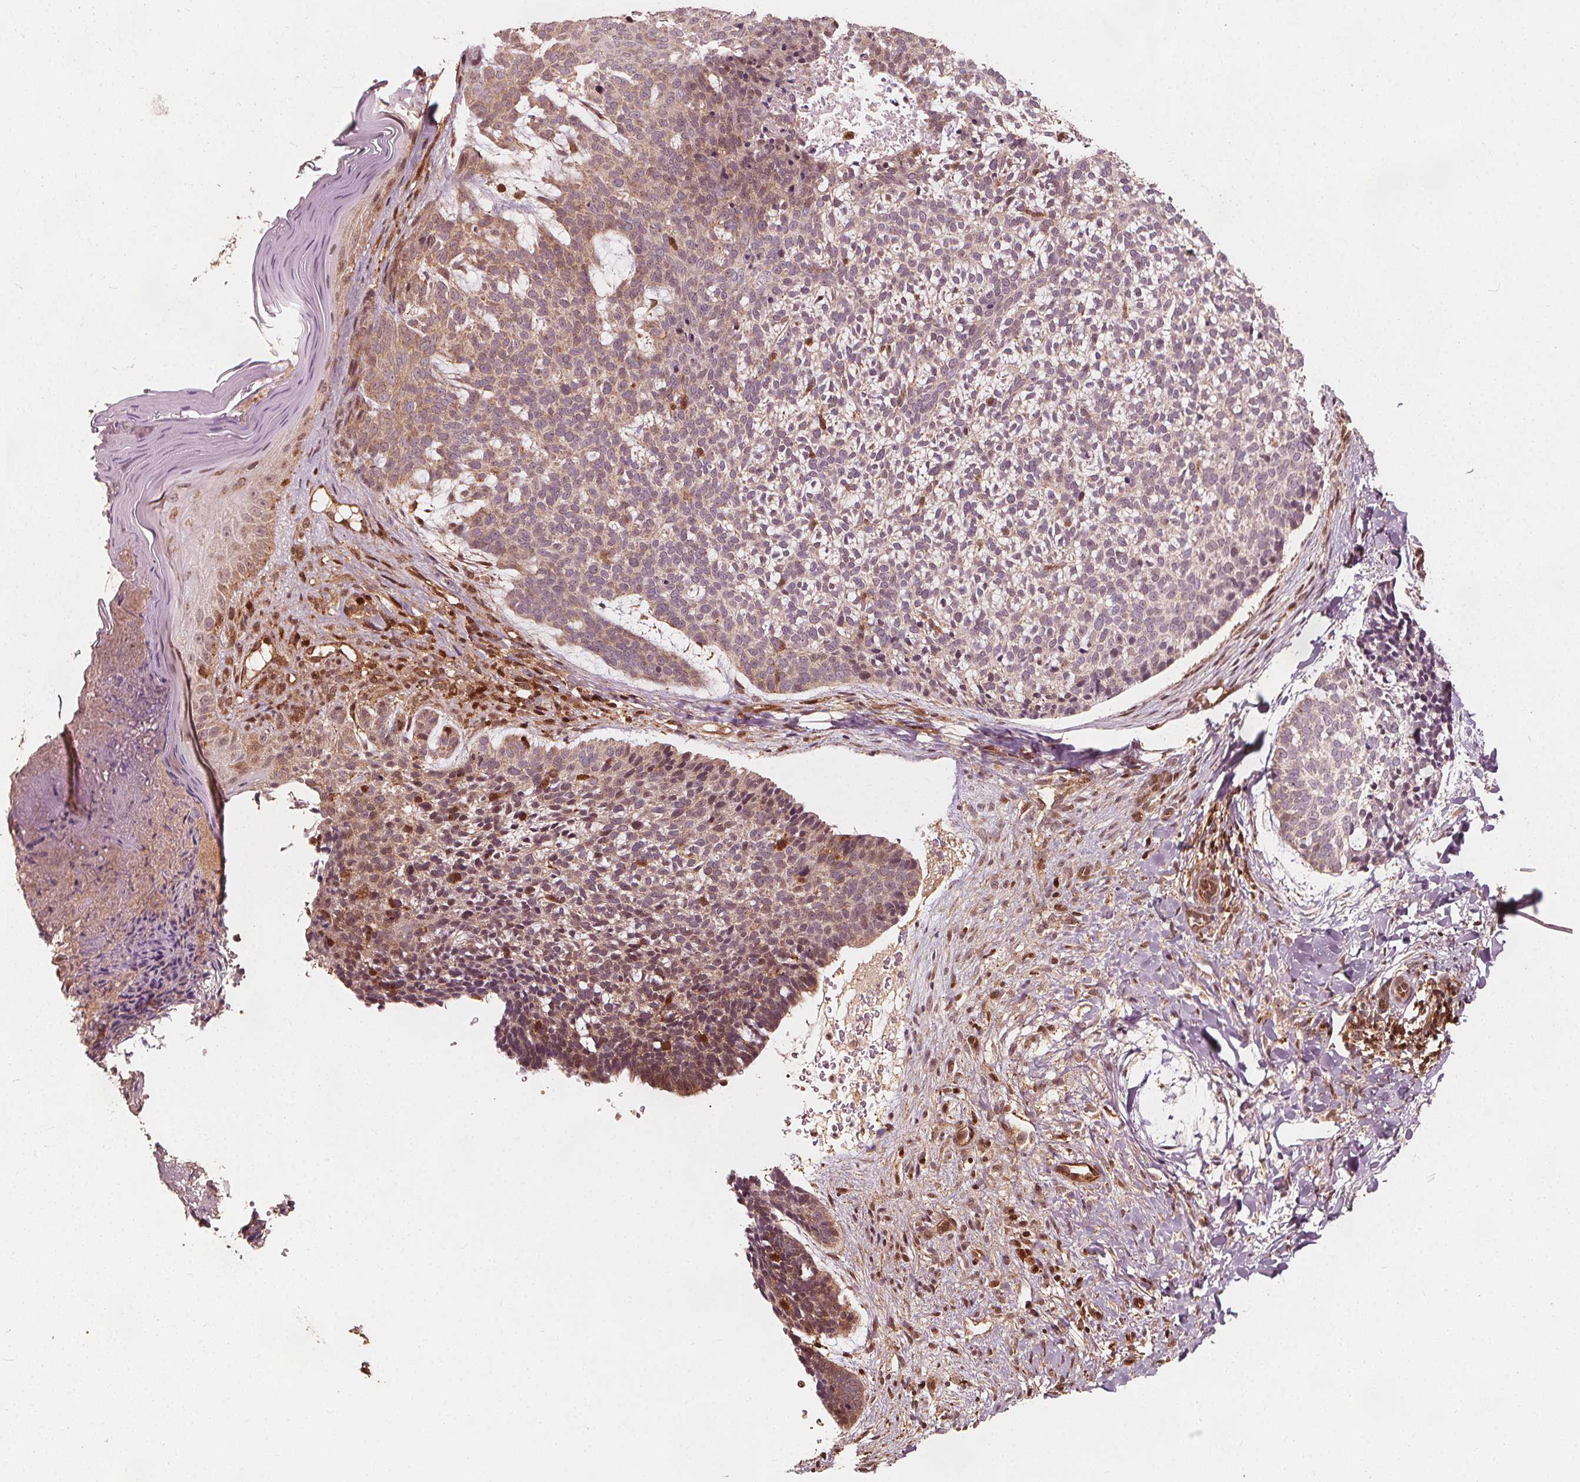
{"staining": {"intensity": "weak", "quantity": ">75%", "location": "cytoplasmic/membranous"}, "tissue": "skin cancer", "cell_type": "Tumor cells", "image_type": "cancer", "snomed": [{"axis": "morphology", "description": "Basal cell carcinoma"}, {"axis": "topography", "description": "Skin"}], "caption": "A high-resolution image shows immunohistochemistry (IHC) staining of basal cell carcinoma (skin), which exhibits weak cytoplasmic/membranous staining in approximately >75% of tumor cells.", "gene": "AIP", "patient": {"sex": "male", "age": 64}}